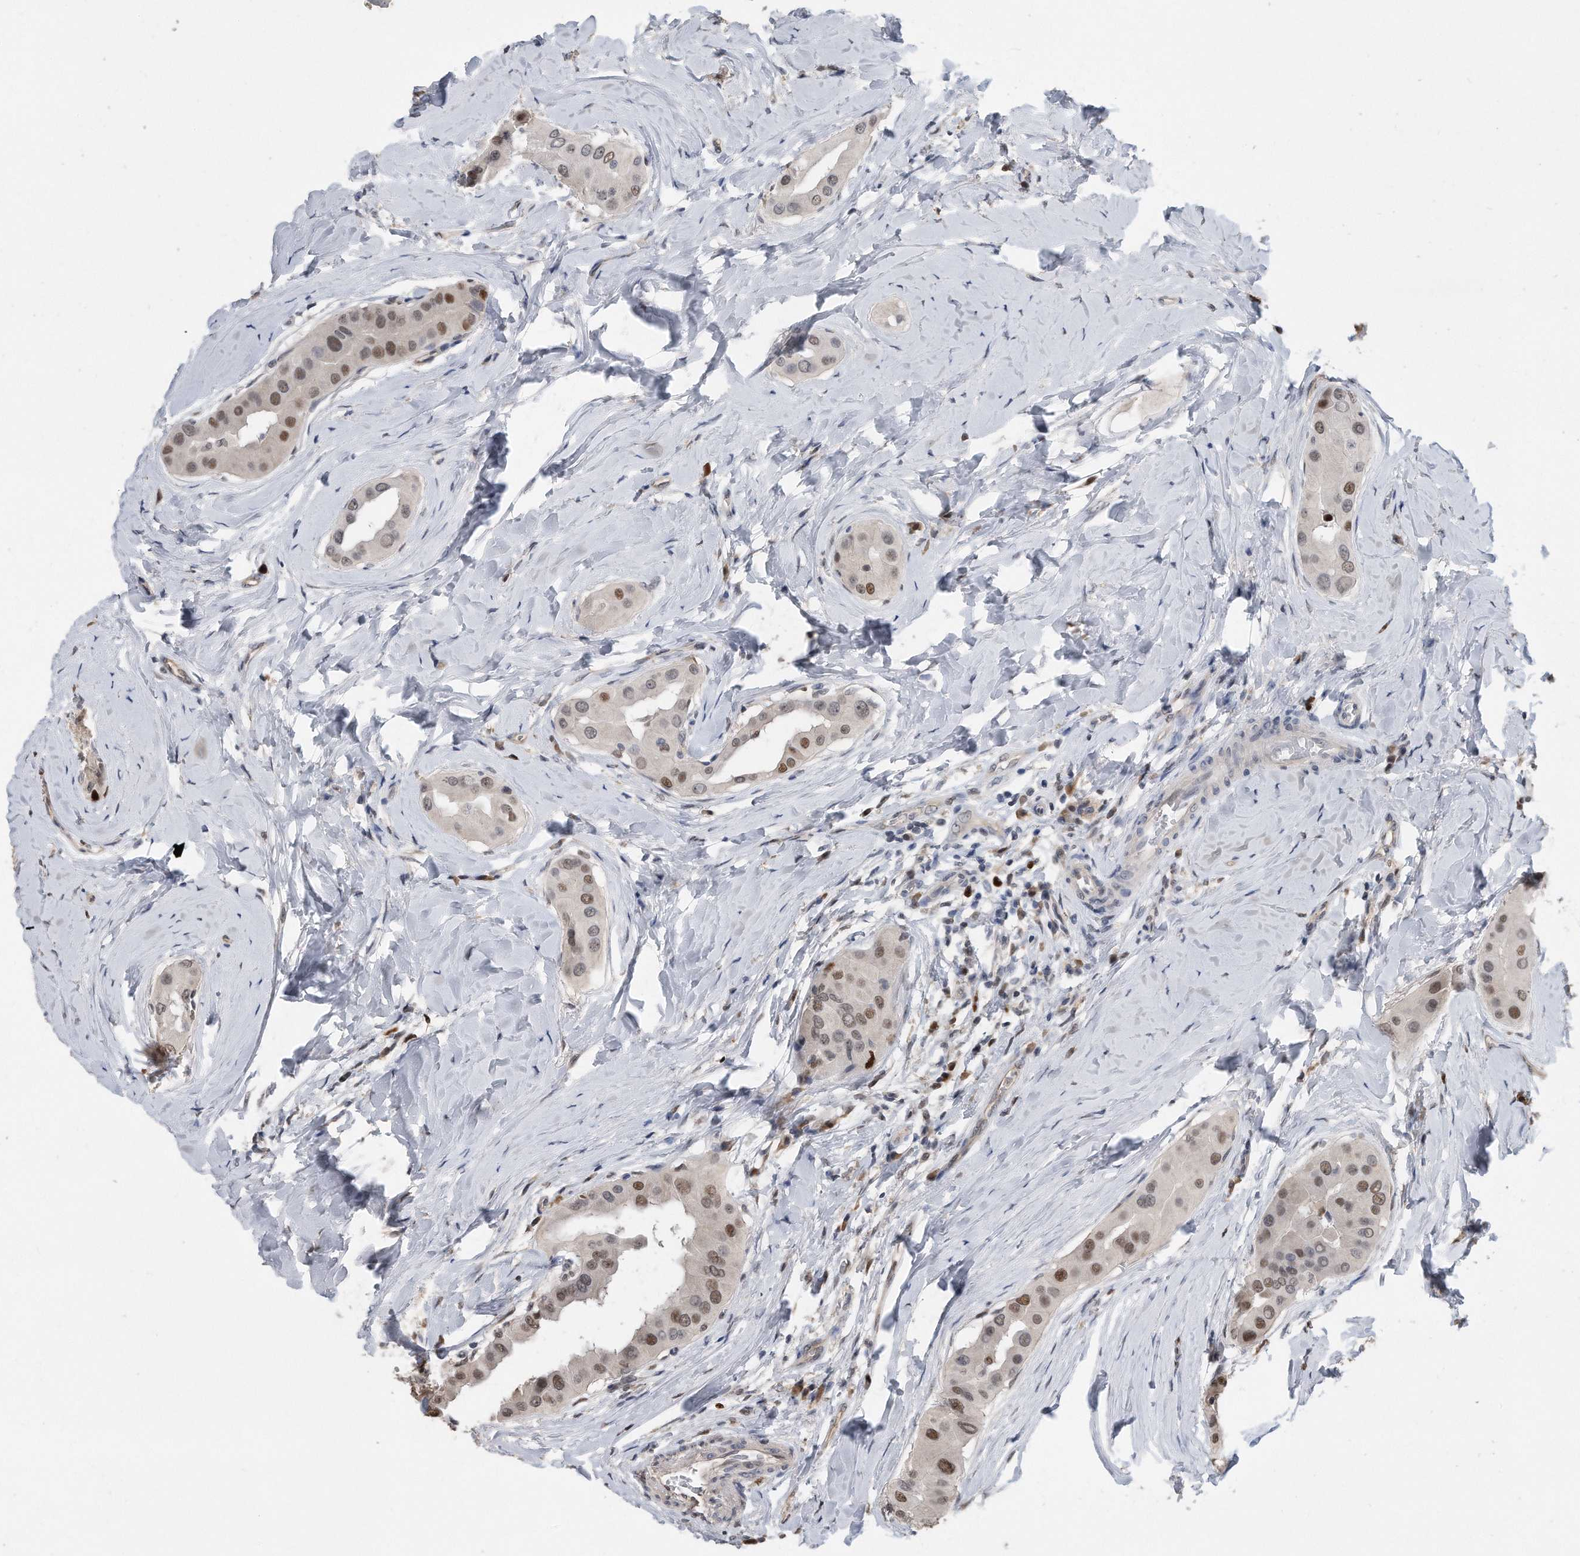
{"staining": {"intensity": "moderate", "quantity": "25%-75%", "location": "nuclear"}, "tissue": "thyroid cancer", "cell_type": "Tumor cells", "image_type": "cancer", "snomed": [{"axis": "morphology", "description": "Papillary adenocarcinoma, NOS"}, {"axis": "topography", "description": "Thyroid gland"}], "caption": "Immunohistochemistry (IHC) of thyroid cancer reveals medium levels of moderate nuclear staining in about 25%-75% of tumor cells. (DAB (3,3'-diaminobenzidine) = brown stain, brightfield microscopy at high magnification).", "gene": "PCNA", "patient": {"sex": "male", "age": 33}}